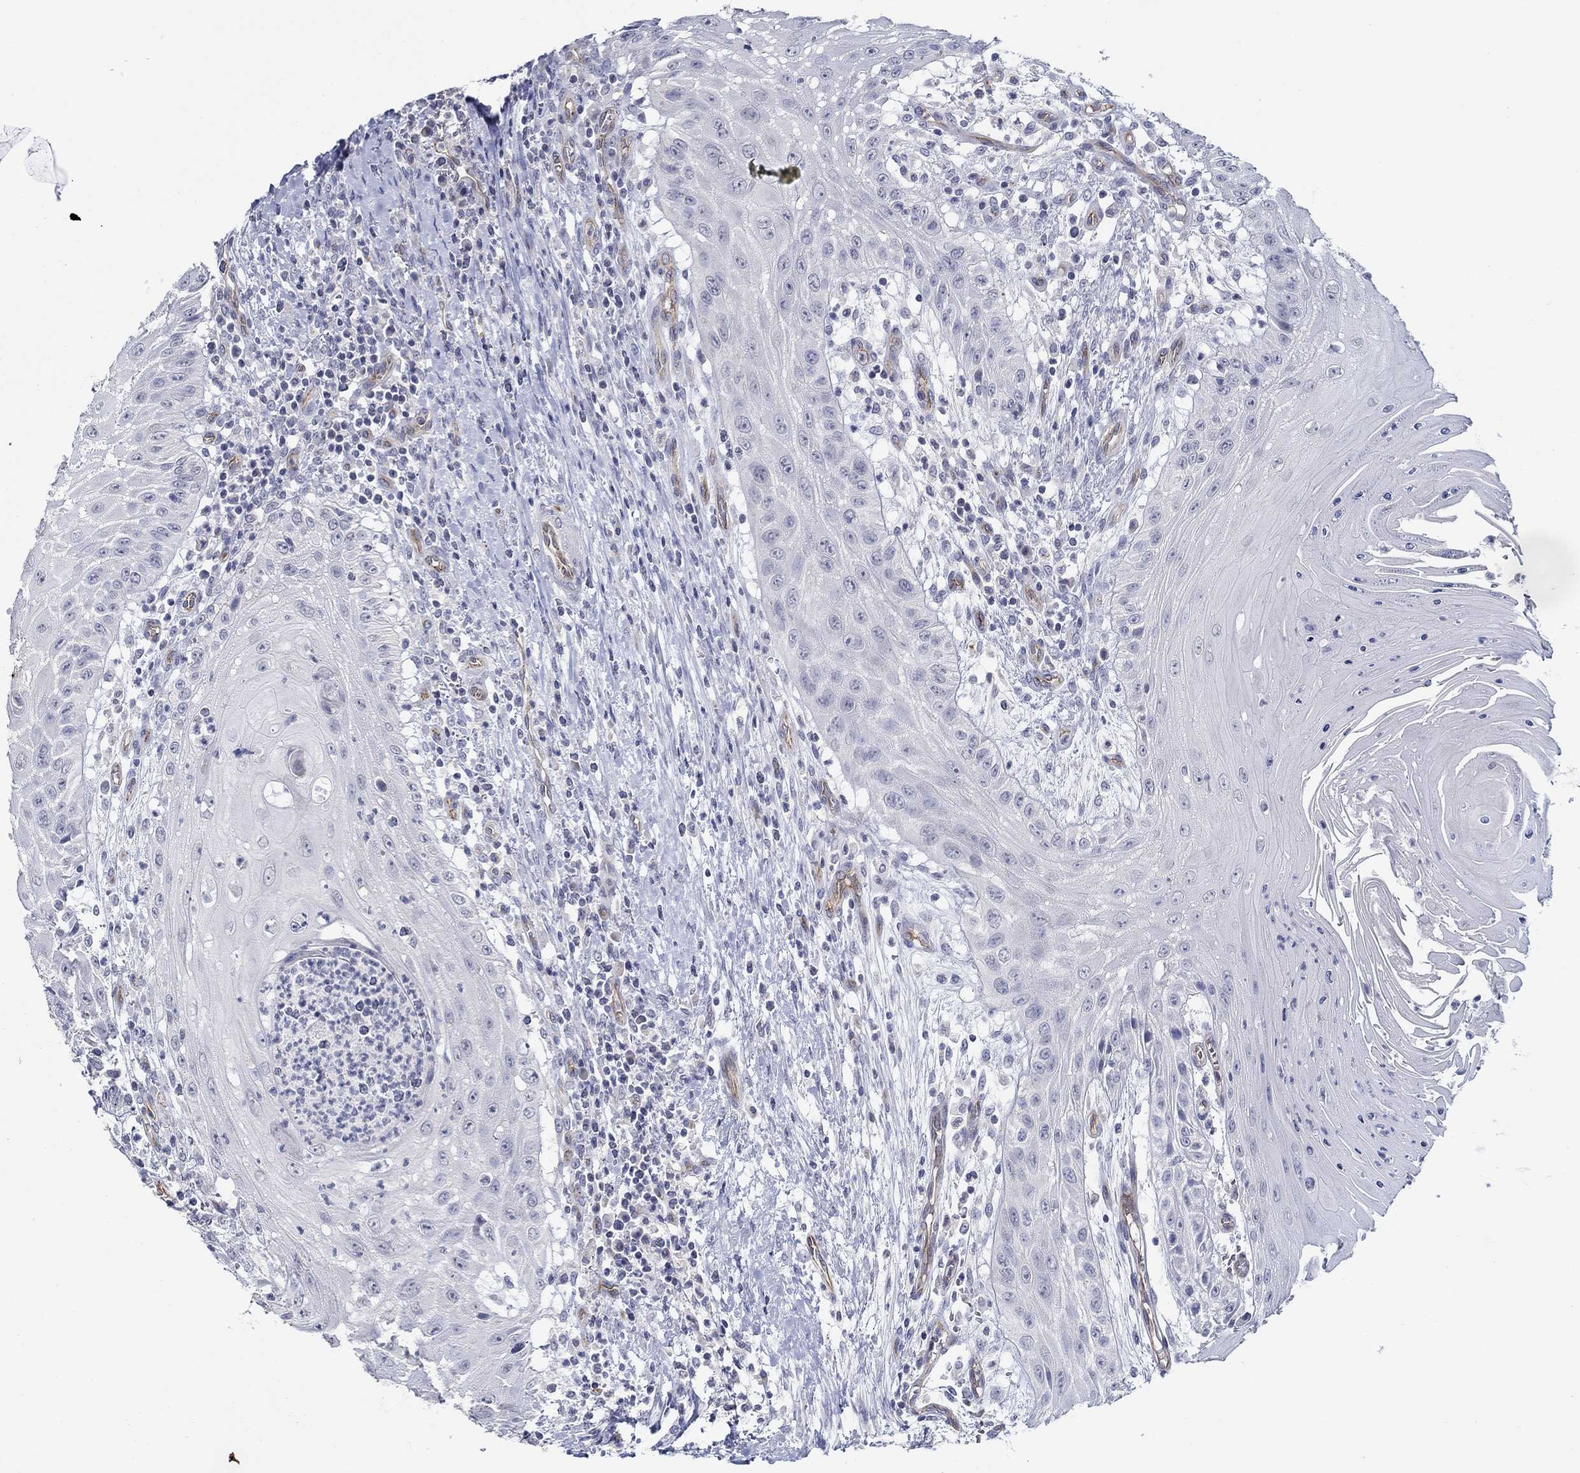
{"staining": {"intensity": "negative", "quantity": "none", "location": "none"}, "tissue": "head and neck cancer", "cell_type": "Tumor cells", "image_type": "cancer", "snomed": [{"axis": "morphology", "description": "Squamous cell carcinoma, NOS"}, {"axis": "topography", "description": "Oral tissue"}, {"axis": "topography", "description": "Head-Neck"}], "caption": "IHC image of neoplastic tissue: human head and neck squamous cell carcinoma stained with DAB displays no significant protein staining in tumor cells.", "gene": "GJA5", "patient": {"sex": "male", "age": 58}}